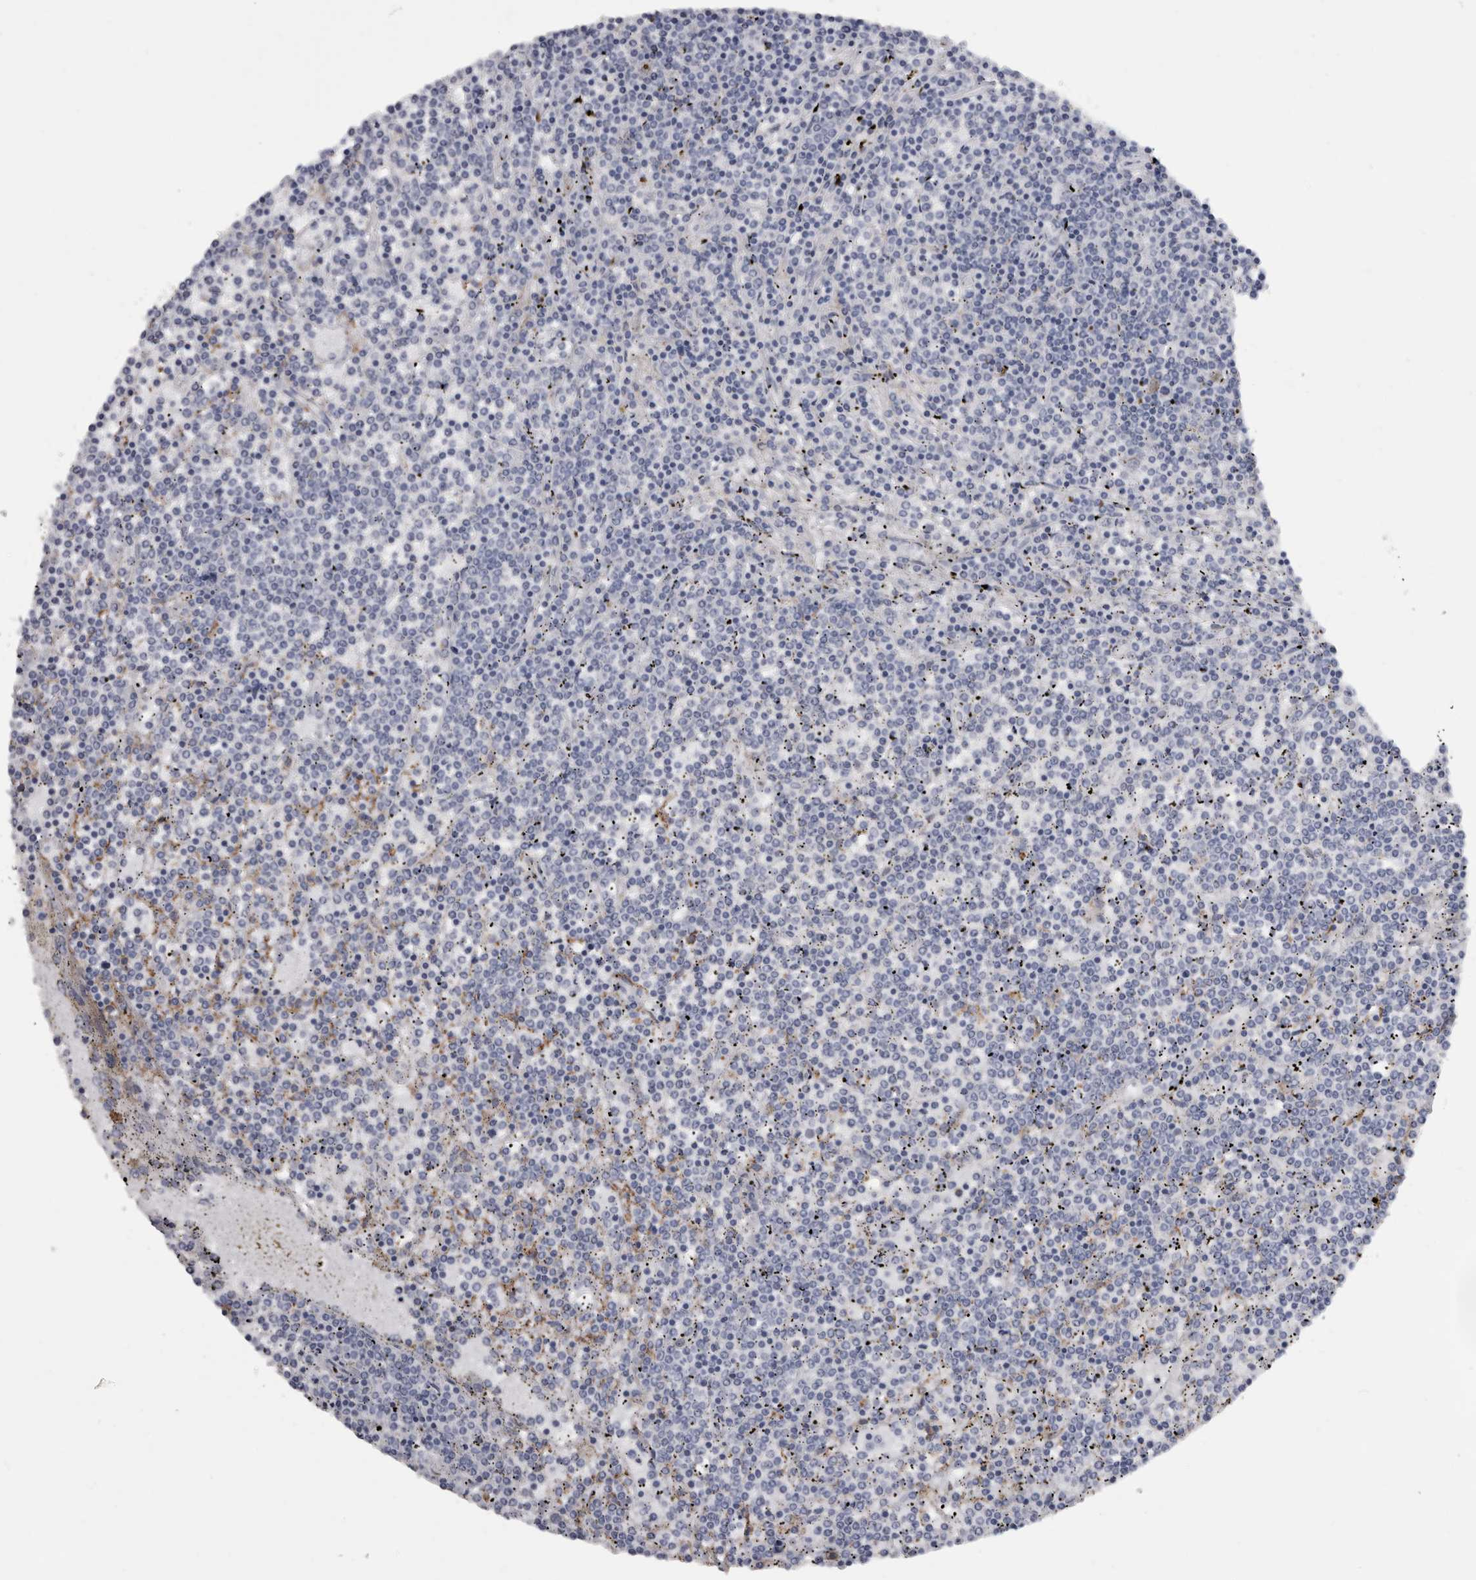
{"staining": {"intensity": "negative", "quantity": "none", "location": "none"}, "tissue": "lymphoma", "cell_type": "Tumor cells", "image_type": "cancer", "snomed": [{"axis": "morphology", "description": "Malignant lymphoma, non-Hodgkin's type, Low grade"}, {"axis": "topography", "description": "Spleen"}], "caption": "The immunohistochemistry photomicrograph has no significant expression in tumor cells of low-grade malignant lymphoma, non-Hodgkin's type tissue.", "gene": "DNAJC24", "patient": {"sex": "female", "age": 19}}